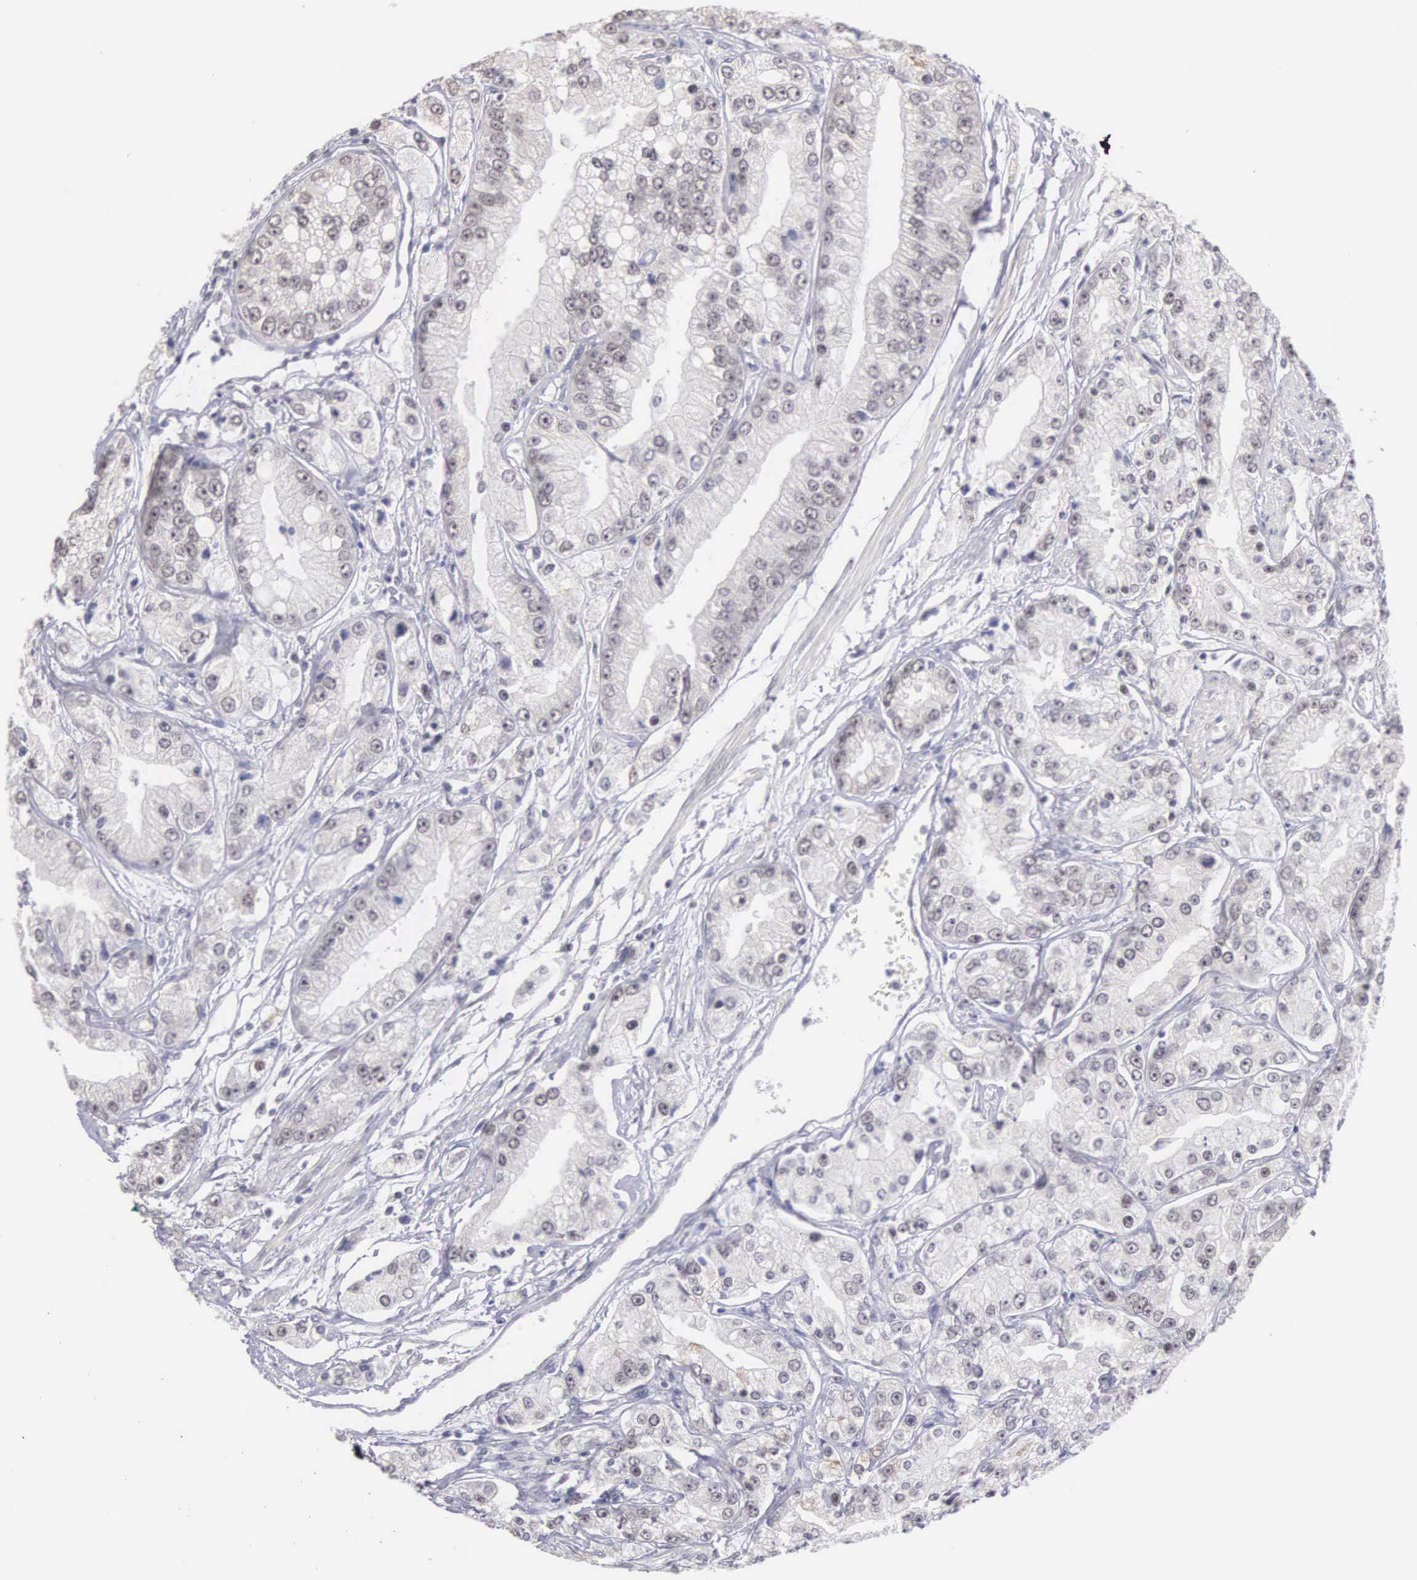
{"staining": {"intensity": "negative", "quantity": "none", "location": "none"}, "tissue": "prostate cancer", "cell_type": "Tumor cells", "image_type": "cancer", "snomed": [{"axis": "morphology", "description": "Adenocarcinoma, Medium grade"}, {"axis": "topography", "description": "Prostate"}], "caption": "Immunohistochemical staining of adenocarcinoma (medium-grade) (prostate) exhibits no significant expression in tumor cells.", "gene": "HMGXB4", "patient": {"sex": "male", "age": 72}}